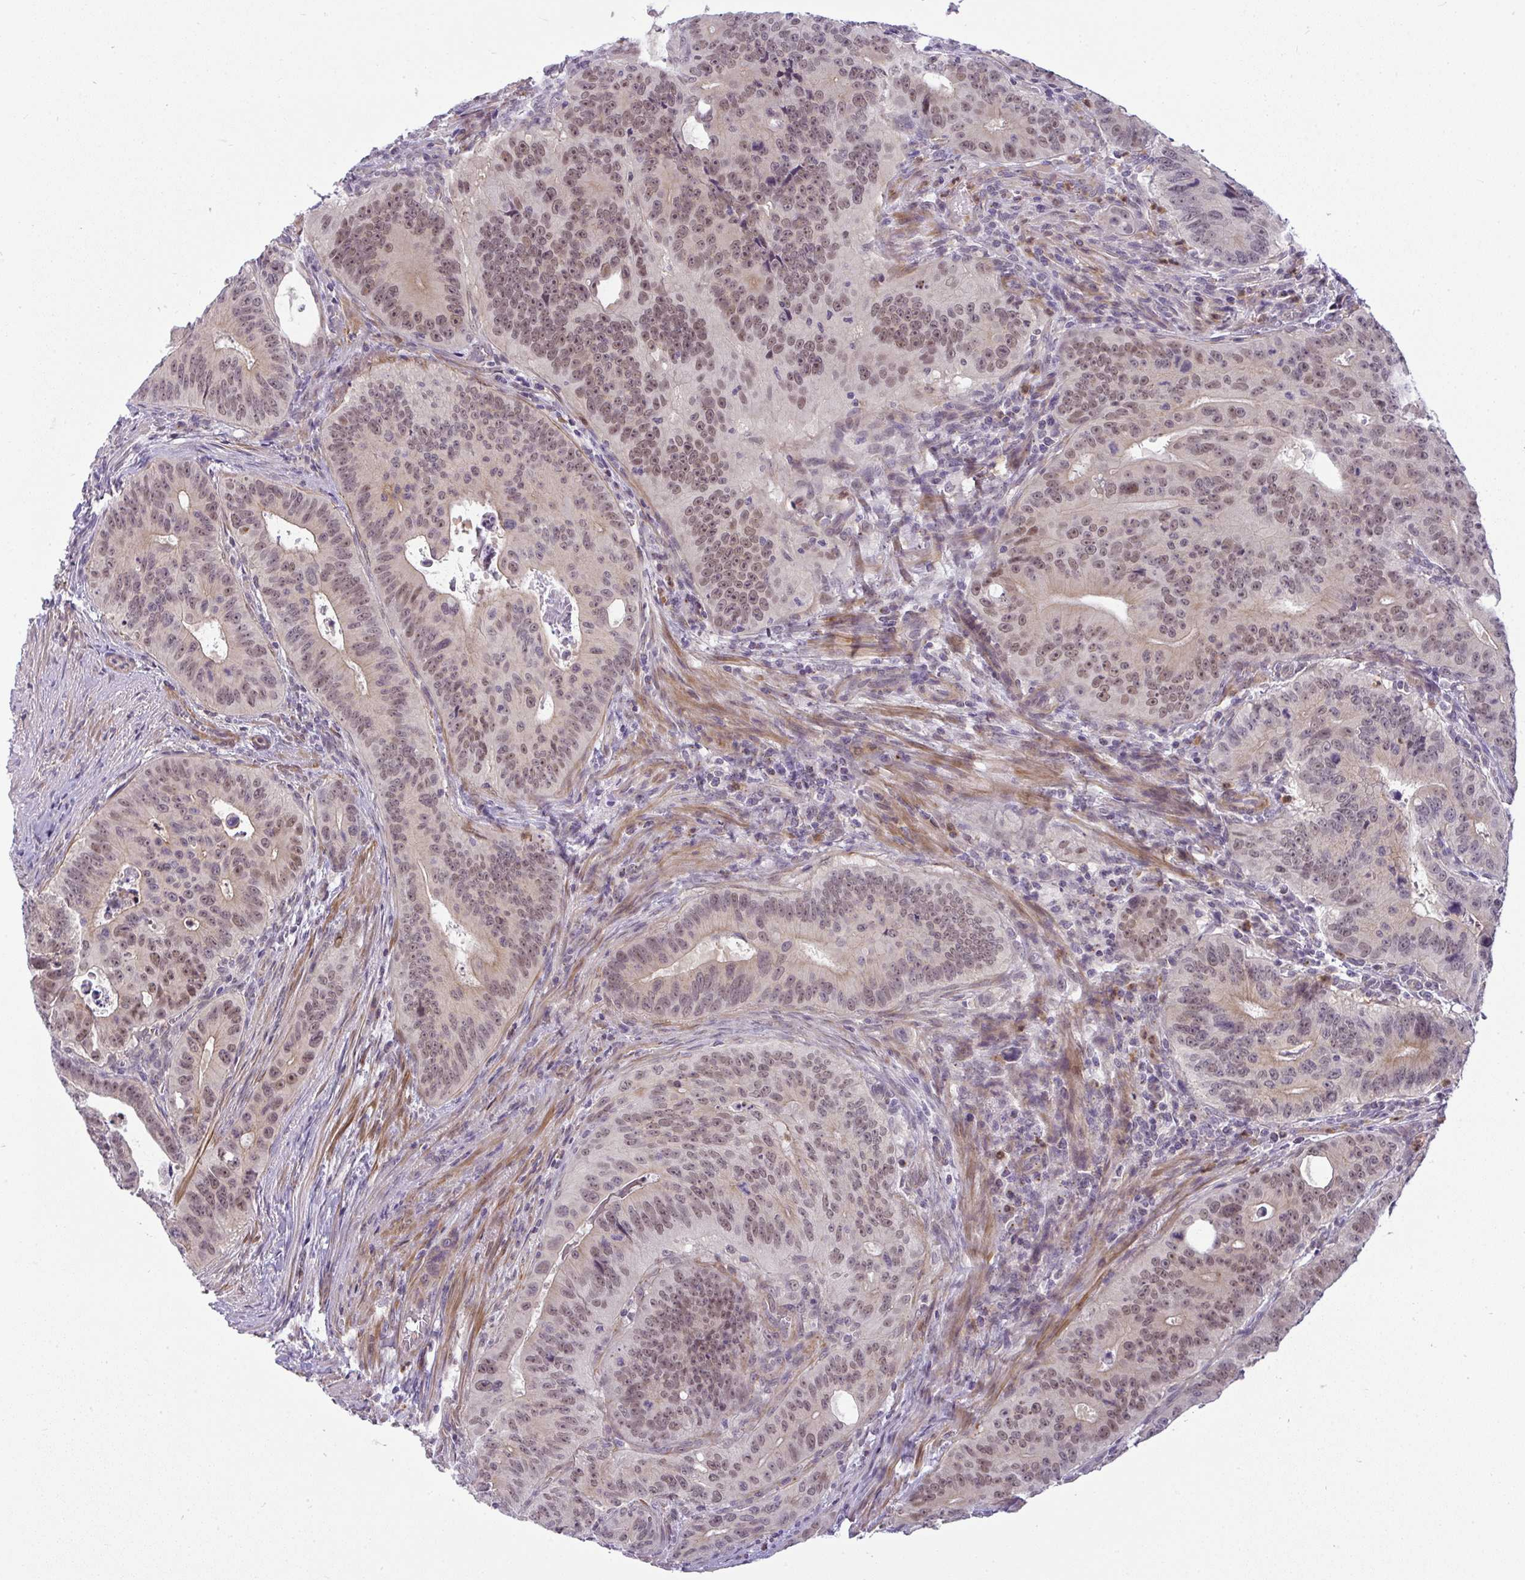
{"staining": {"intensity": "moderate", "quantity": "25%-75%", "location": "nuclear"}, "tissue": "colorectal cancer", "cell_type": "Tumor cells", "image_type": "cancer", "snomed": [{"axis": "morphology", "description": "Adenocarcinoma, NOS"}, {"axis": "topography", "description": "Colon"}], "caption": "High-power microscopy captured an IHC micrograph of colorectal adenocarcinoma, revealing moderate nuclear positivity in about 25%-75% of tumor cells. Immunohistochemistry stains the protein of interest in brown and the nuclei are stained blue.", "gene": "DZIP1", "patient": {"sex": "male", "age": 62}}